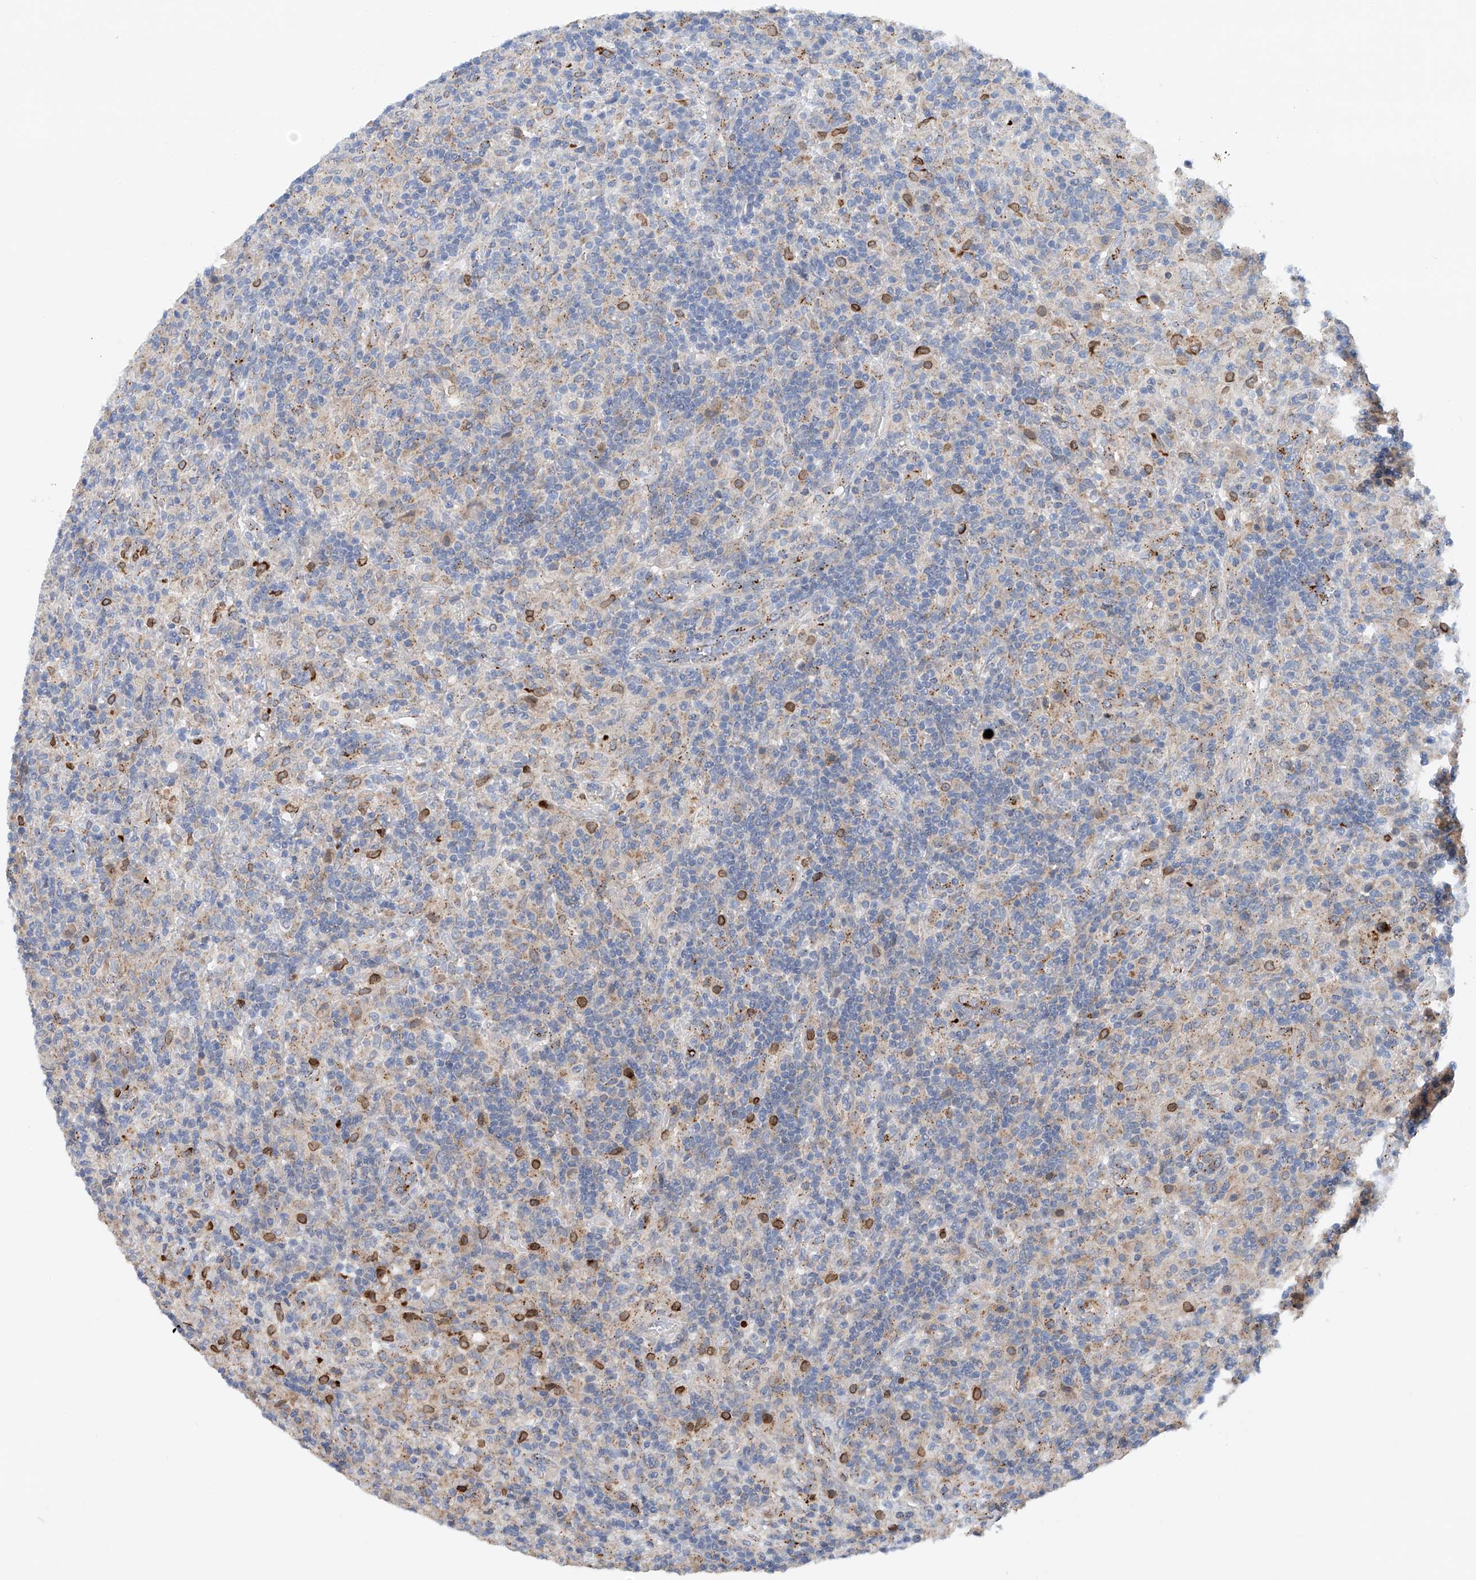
{"staining": {"intensity": "weak", "quantity": "<25%", "location": "cytoplasmic/membranous"}, "tissue": "lymphoma", "cell_type": "Tumor cells", "image_type": "cancer", "snomed": [{"axis": "morphology", "description": "Hodgkin's disease, NOS"}, {"axis": "topography", "description": "Lymph node"}], "caption": "The image shows no significant staining in tumor cells of Hodgkin's disease.", "gene": "CEP85L", "patient": {"sex": "male", "age": 70}}